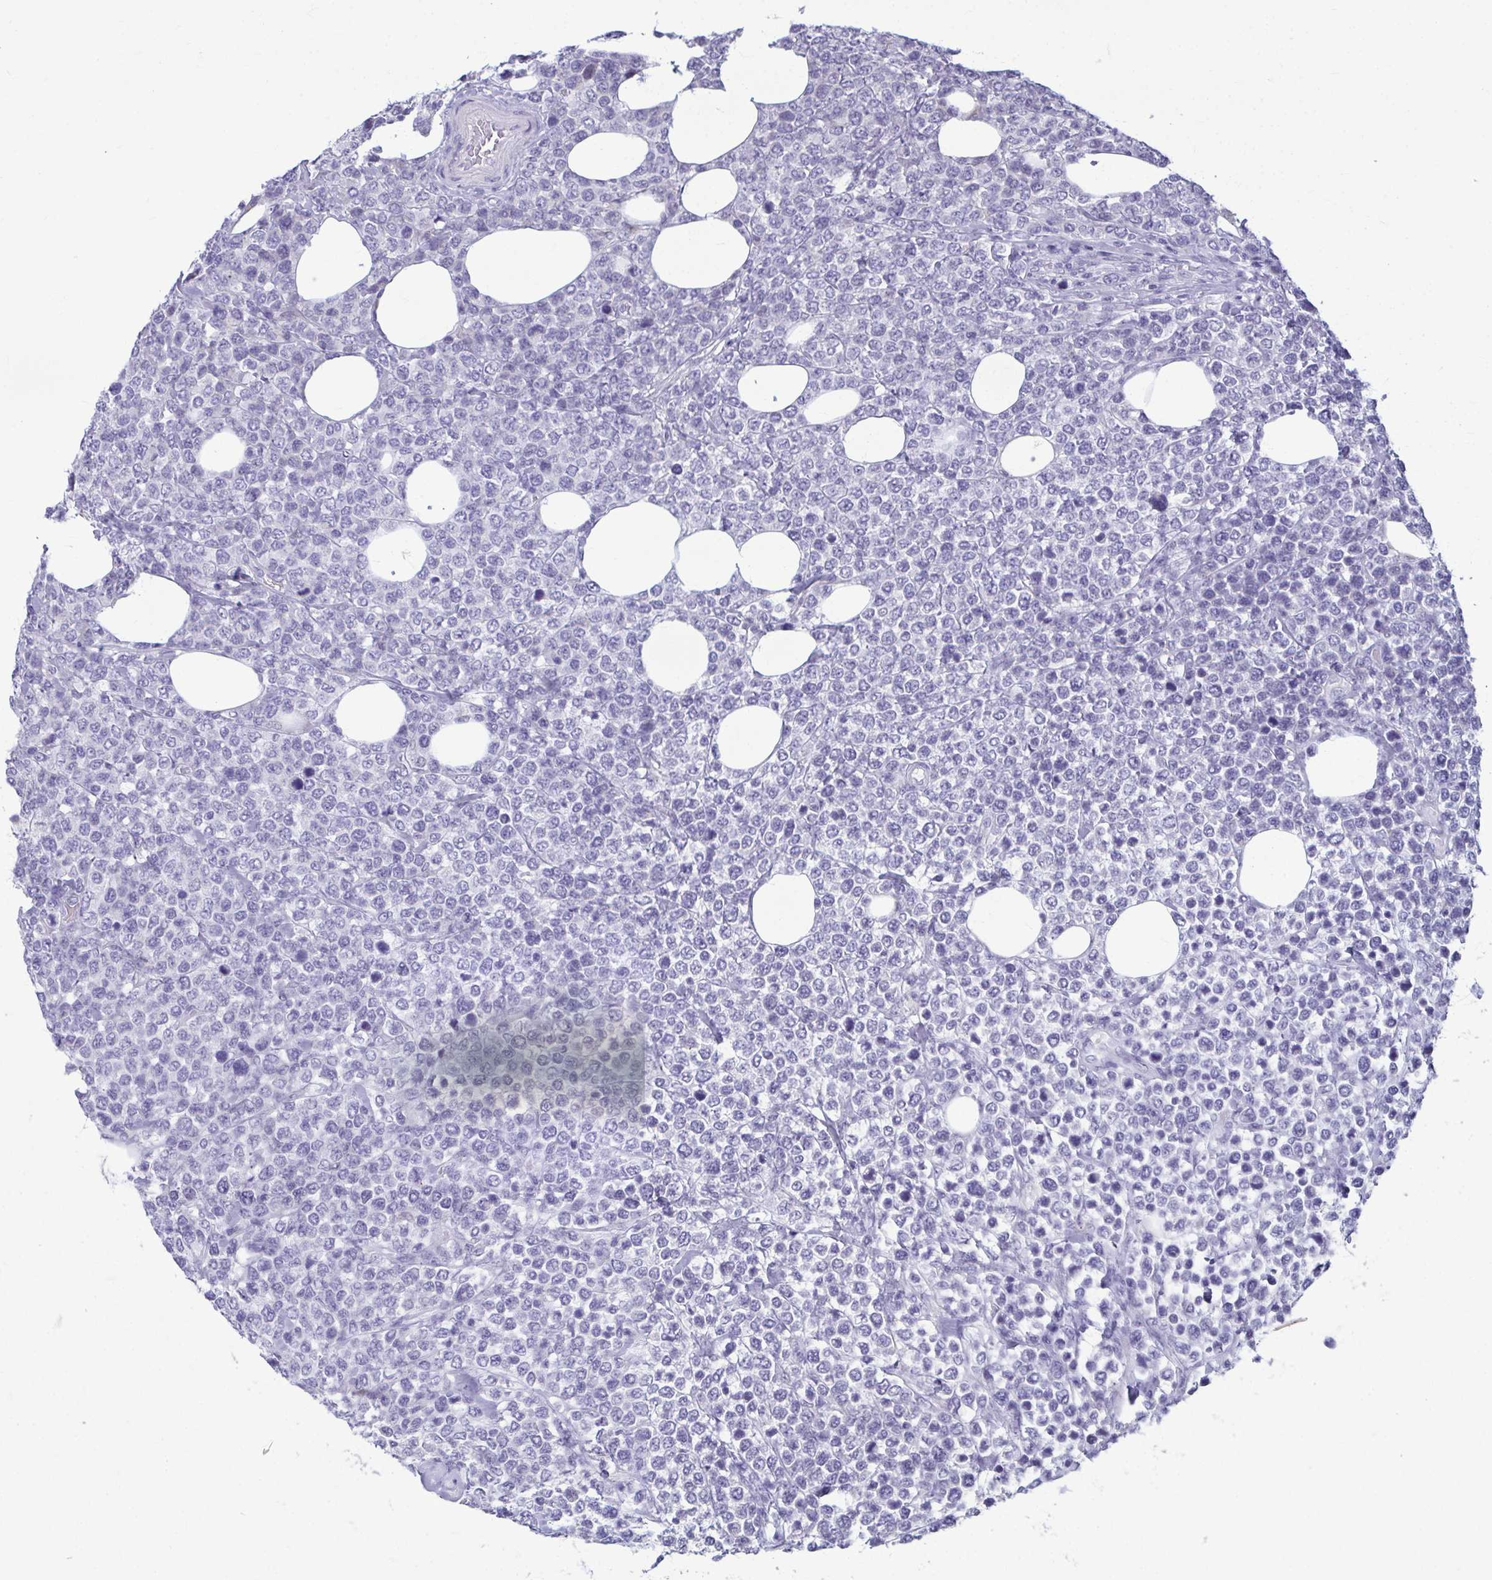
{"staining": {"intensity": "negative", "quantity": "none", "location": "none"}, "tissue": "lymphoma", "cell_type": "Tumor cells", "image_type": "cancer", "snomed": [{"axis": "morphology", "description": "Malignant lymphoma, non-Hodgkin's type, High grade"}, {"axis": "topography", "description": "Soft tissue"}], "caption": "Immunohistochemistry of human malignant lymphoma, non-Hodgkin's type (high-grade) shows no positivity in tumor cells. (DAB (3,3'-diaminobenzidine) IHC with hematoxylin counter stain).", "gene": "SERPINI1", "patient": {"sex": "female", "age": 56}}